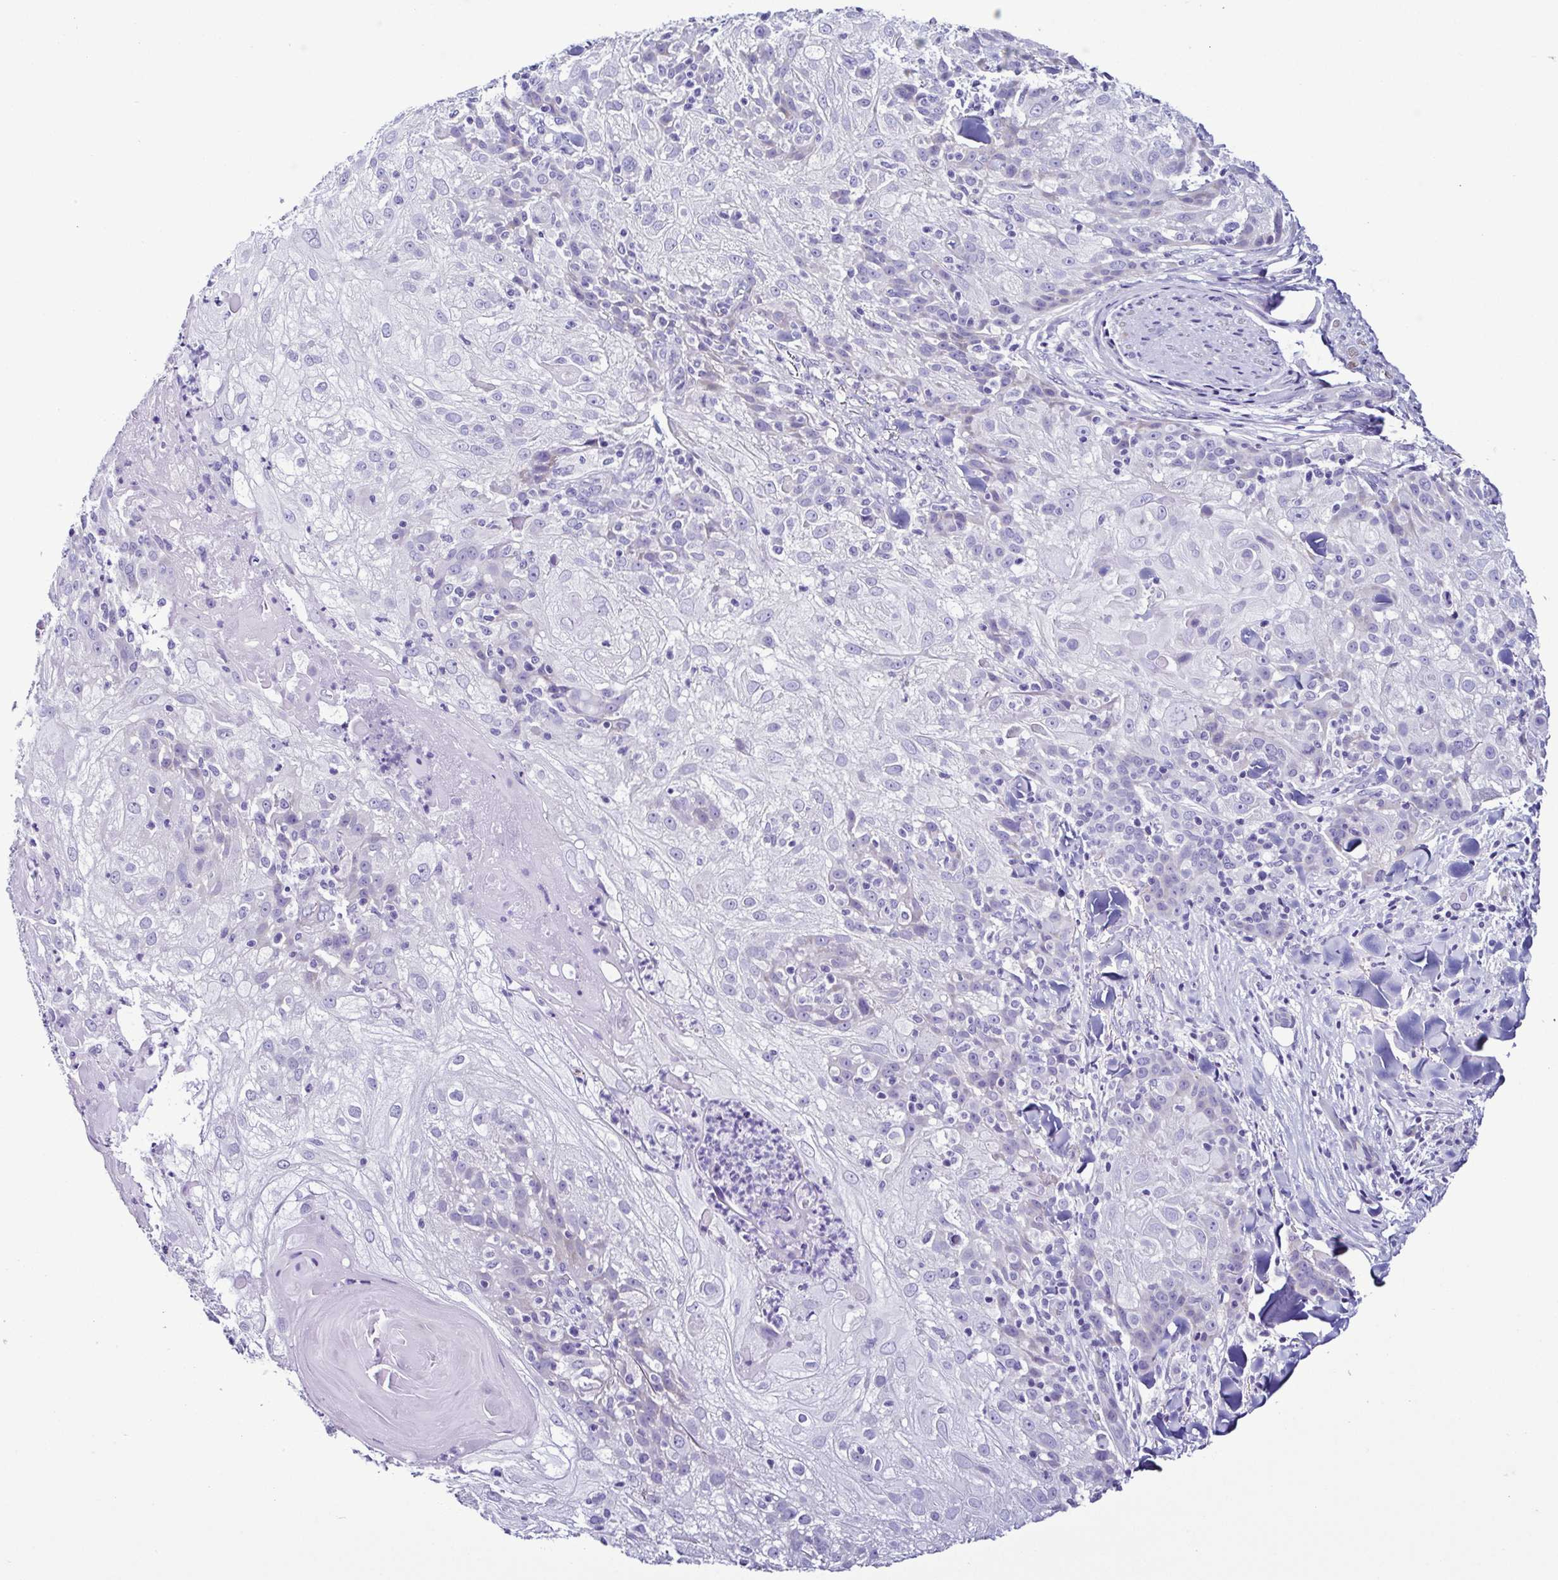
{"staining": {"intensity": "negative", "quantity": "none", "location": "none"}, "tissue": "skin cancer", "cell_type": "Tumor cells", "image_type": "cancer", "snomed": [{"axis": "morphology", "description": "Normal tissue, NOS"}, {"axis": "morphology", "description": "Squamous cell carcinoma, NOS"}, {"axis": "topography", "description": "Skin"}], "caption": "Tumor cells show no significant staining in squamous cell carcinoma (skin).", "gene": "SRL", "patient": {"sex": "female", "age": 83}}